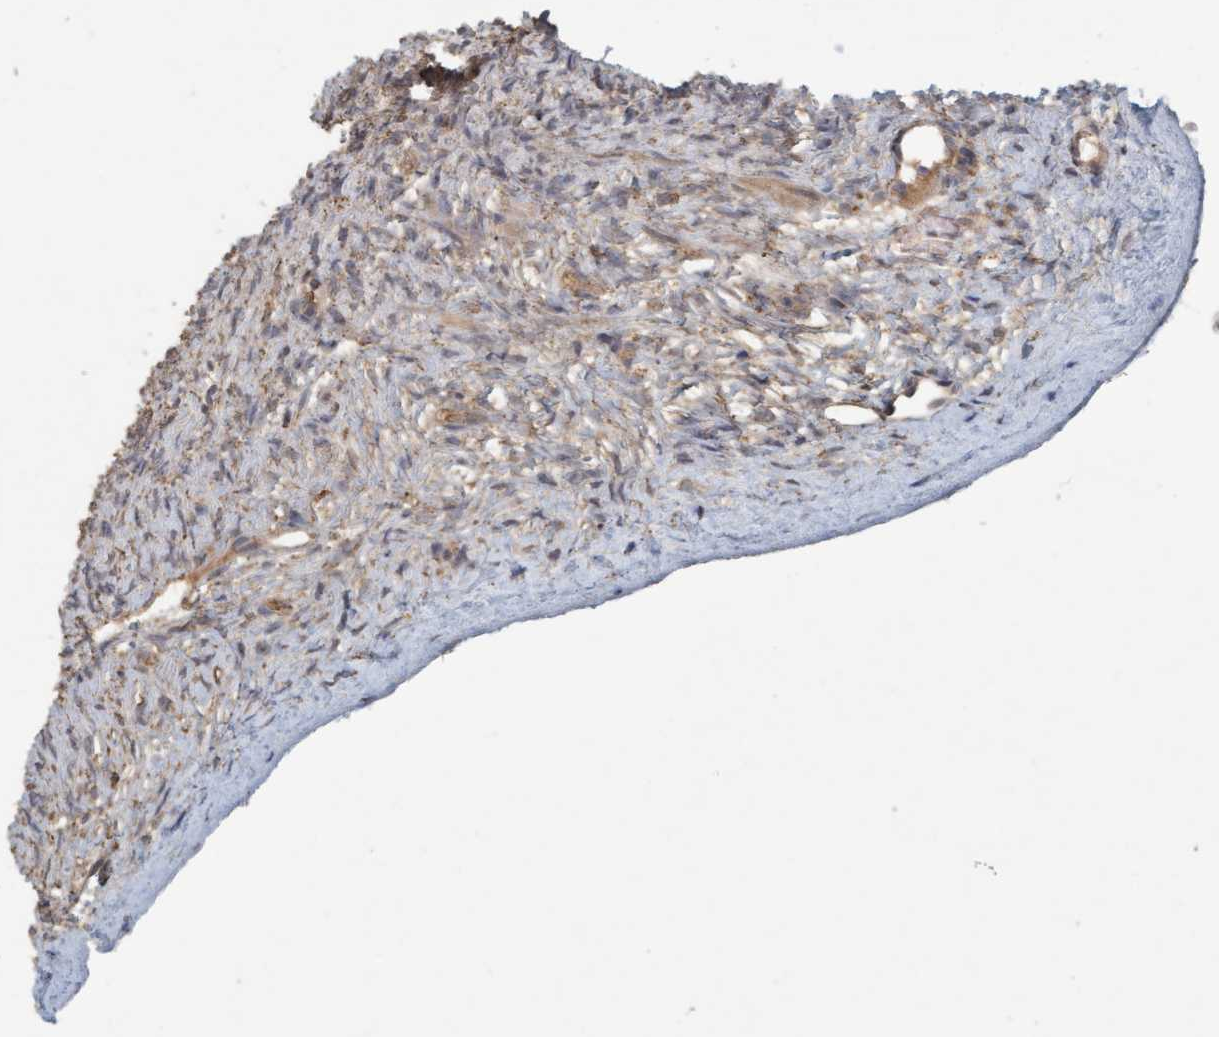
{"staining": {"intensity": "weak", "quantity": "25%-75%", "location": "cytoplasmic/membranous"}, "tissue": "ovary", "cell_type": "Follicle cells", "image_type": "normal", "snomed": [{"axis": "morphology", "description": "Normal tissue, NOS"}, {"axis": "topography", "description": "Ovary"}], "caption": "Protein expression analysis of unremarkable ovary demonstrates weak cytoplasmic/membranous expression in about 25%-75% of follicle cells.", "gene": "VSIG8", "patient": {"sex": "female", "age": 33}}